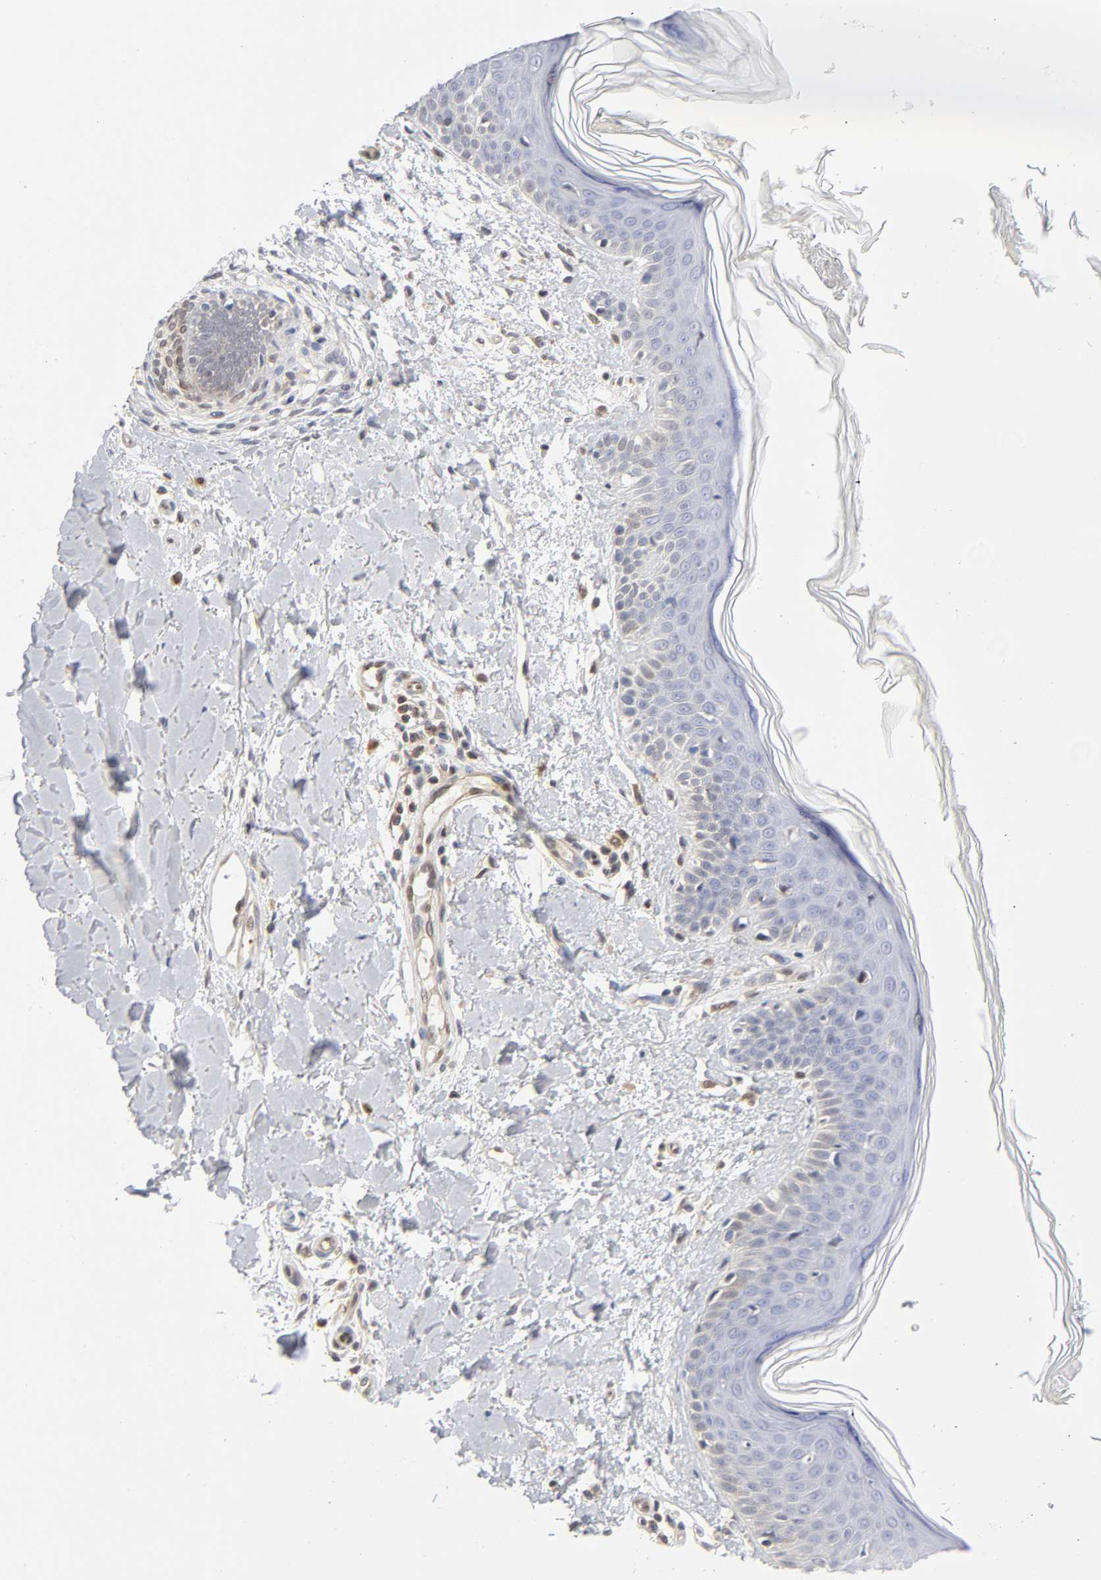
{"staining": {"intensity": "negative", "quantity": "none", "location": "none"}, "tissue": "skin", "cell_type": "Fibroblasts", "image_type": "normal", "snomed": [{"axis": "morphology", "description": "Normal tissue, NOS"}, {"axis": "topography", "description": "Skin"}], "caption": "Immunohistochemistry (IHC) of unremarkable skin reveals no staining in fibroblasts.", "gene": "DFFB", "patient": {"sex": "female", "age": 56}}